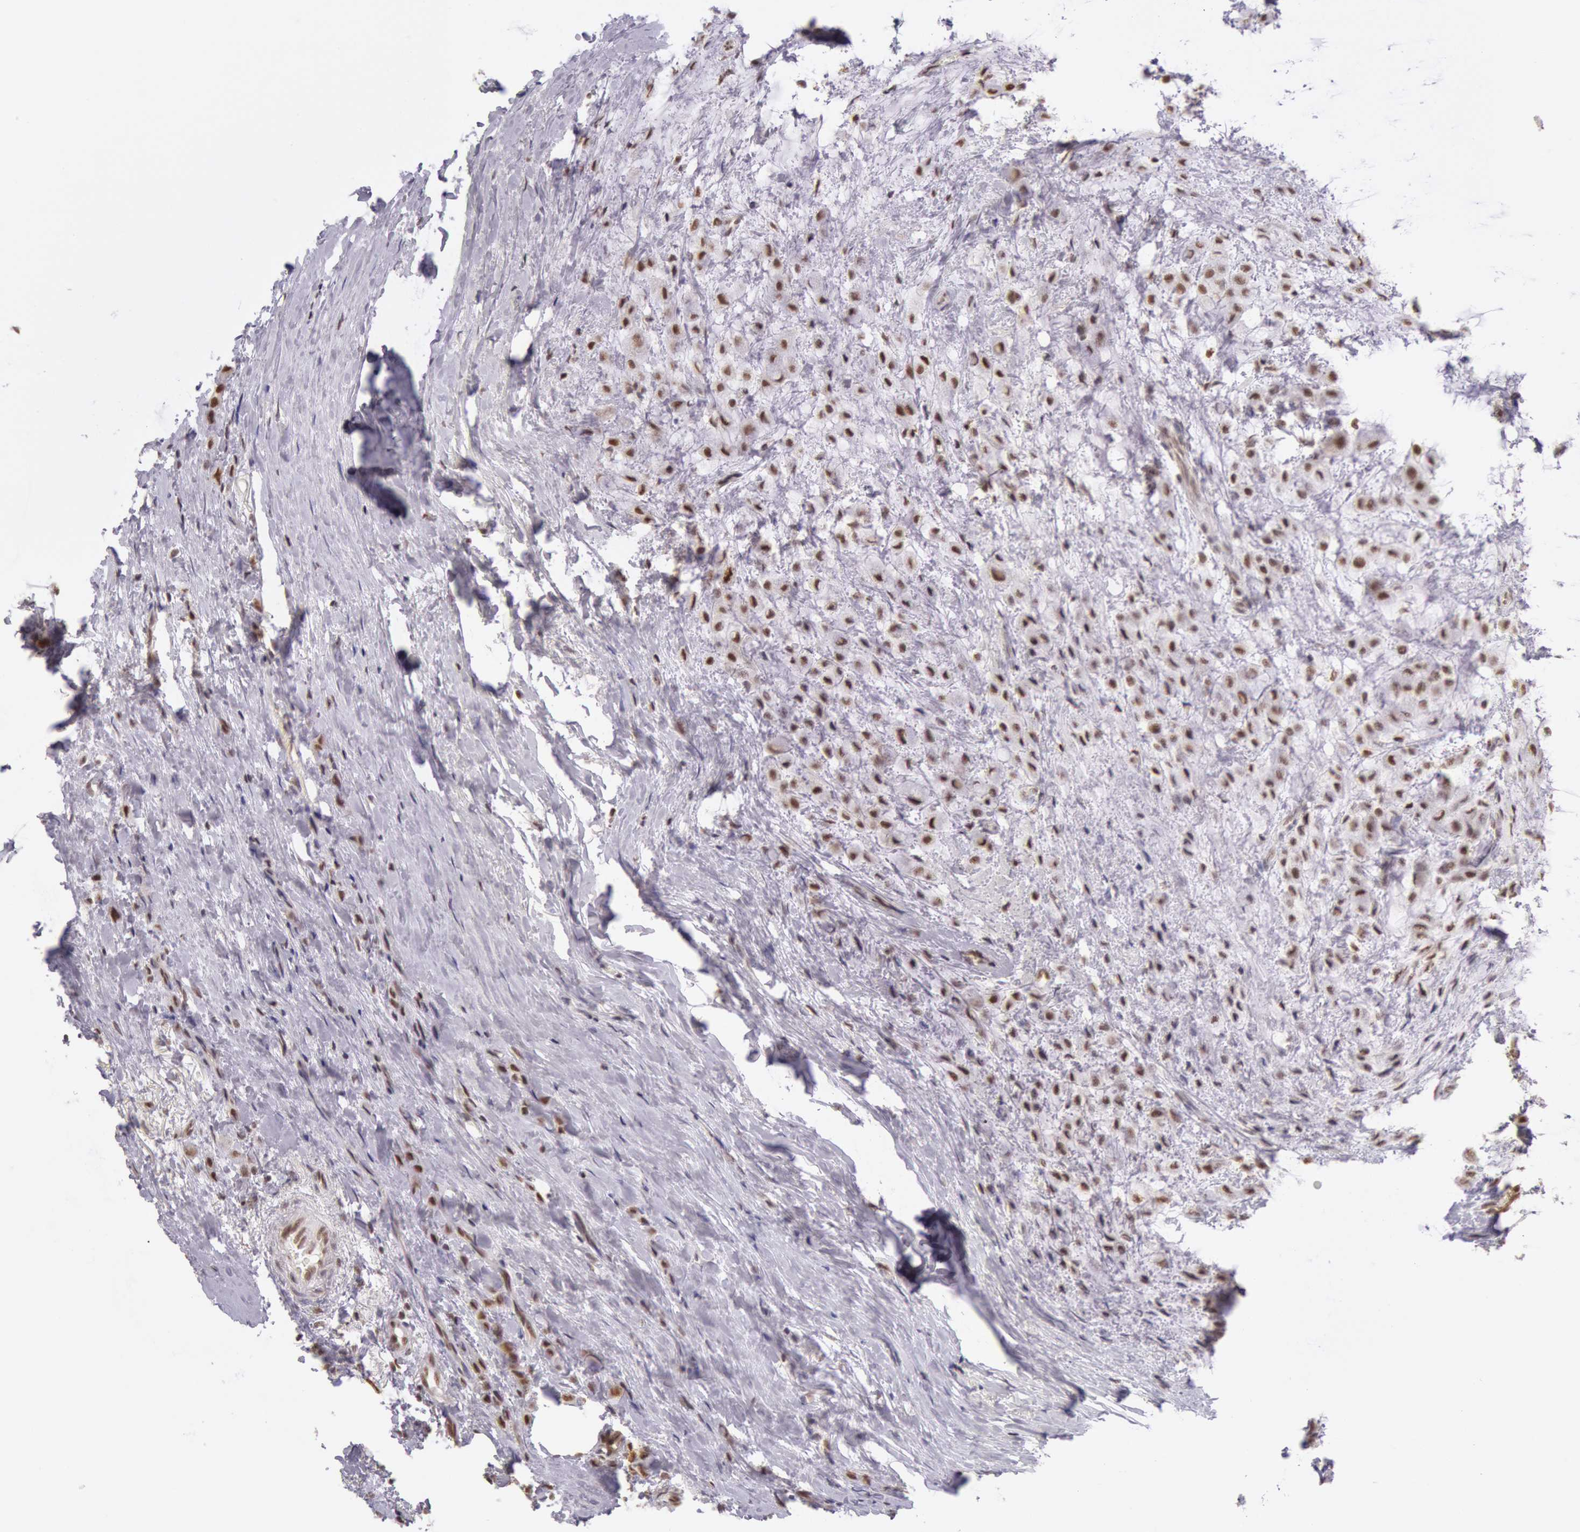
{"staining": {"intensity": "strong", "quantity": ">75%", "location": "nuclear"}, "tissue": "breast cancer", "cell_type": "Tumor cells", "image_type": "cancer", "snomed": [{"axis": "morphology", "description": "Lobular carcinoma"}, {"axis": "topography", "description": "Breast"}], "caption": "Immunohistochemistry micrograph of human lobular carcinoma (breast) stained for a protein (brown), which displays high levels of strong nuclear staining in approximately >75% of tumor cells.", "gene": "ESS2", "patient": {"sex": "female", "age": 85}}